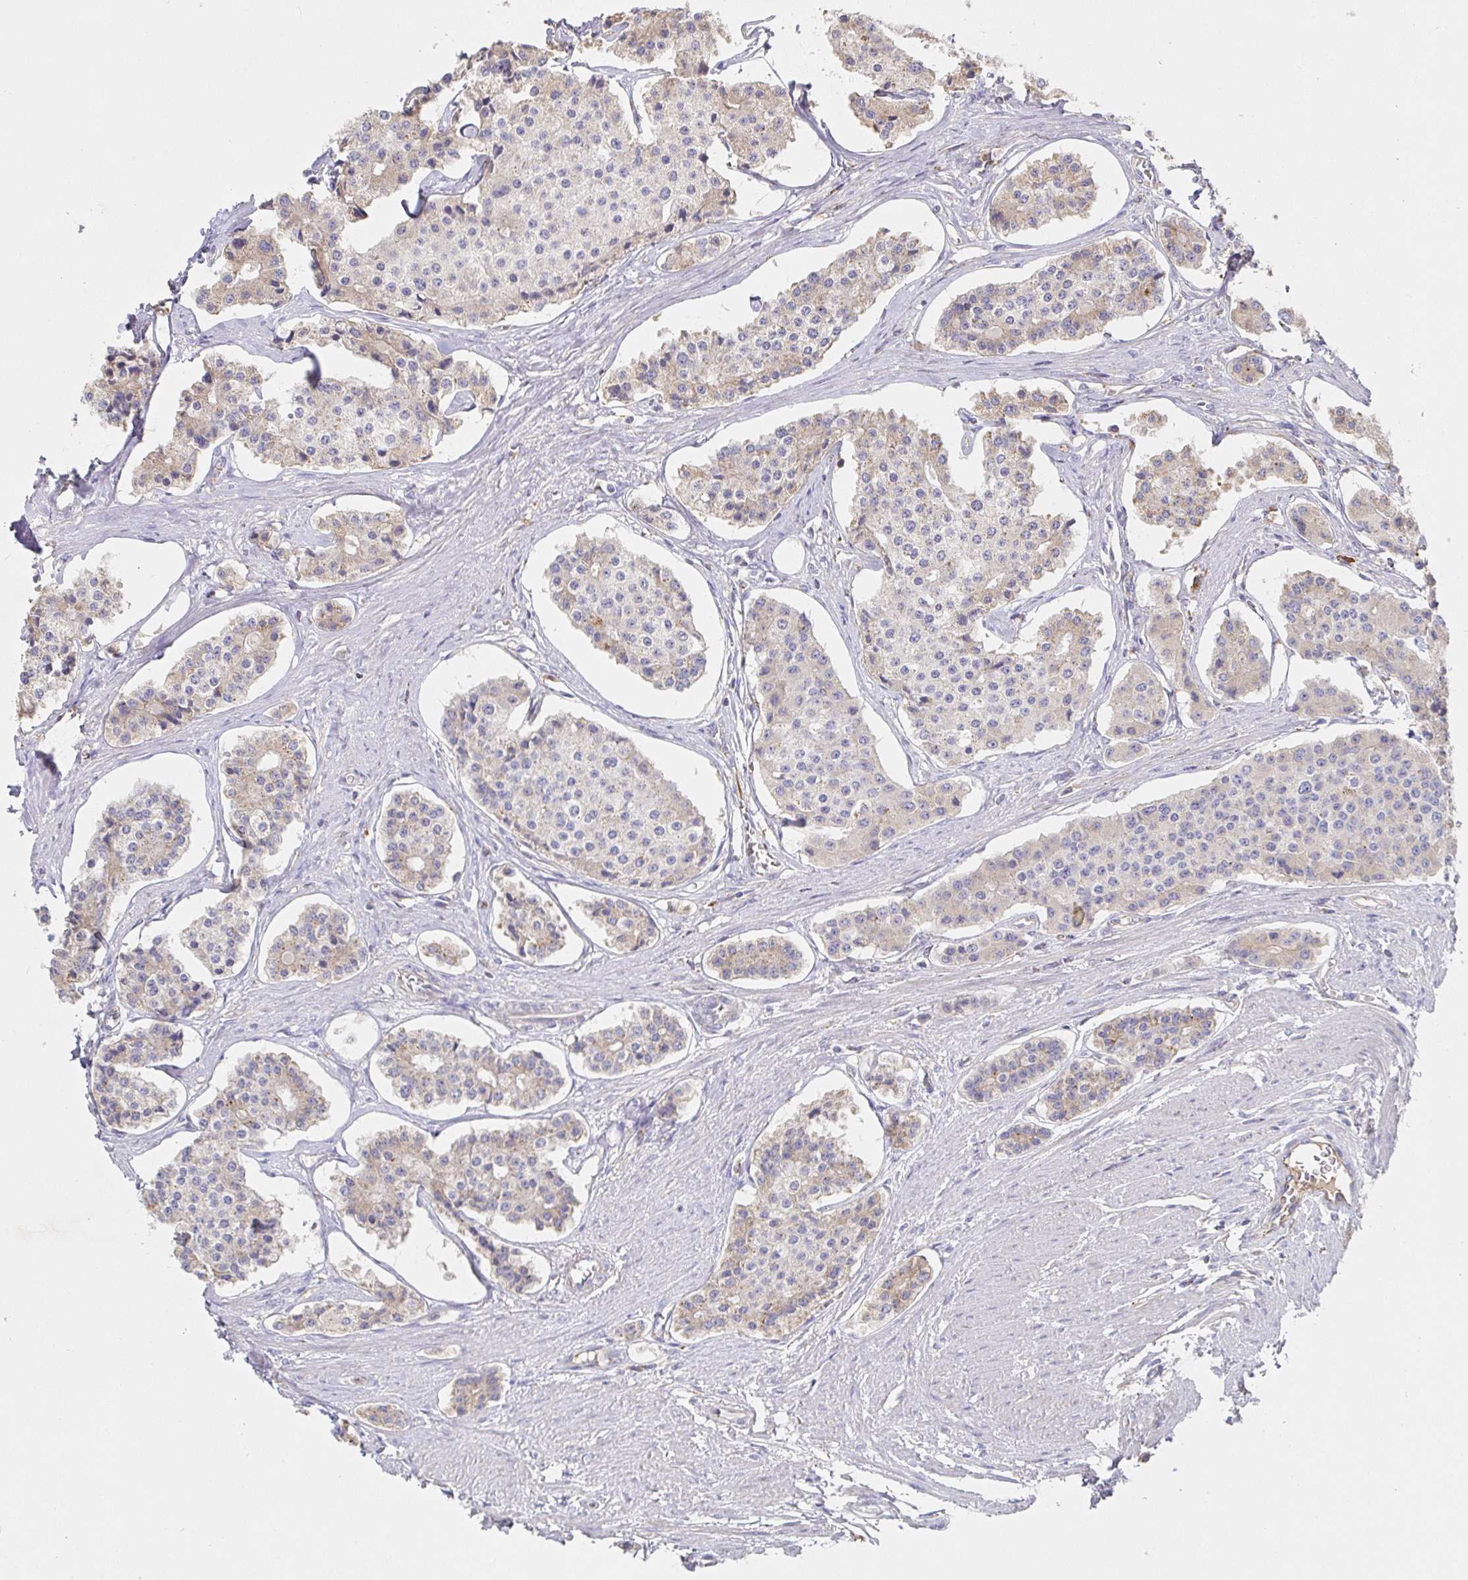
{"staining": {"intensity": "weak", "quantity": "25%-75%", "location": "cytoplasmic/membranous"}, "tissue": "carcinoid", "cell_type": "Tumor cells", "image_type": "cancer", "snomed": [{"axis": "morphology", "description": "Carcinoid, malignant, NOS"}, {"axis": "topography", "description": "Small intestine"}], "caption": "The immunohistochemical stain labels weak cytoplasmic/membranous positivity in tumor cells of carcinoid tissue.", "gene": "IRAK2", "patient": {"sex": "female", "age": 65}}